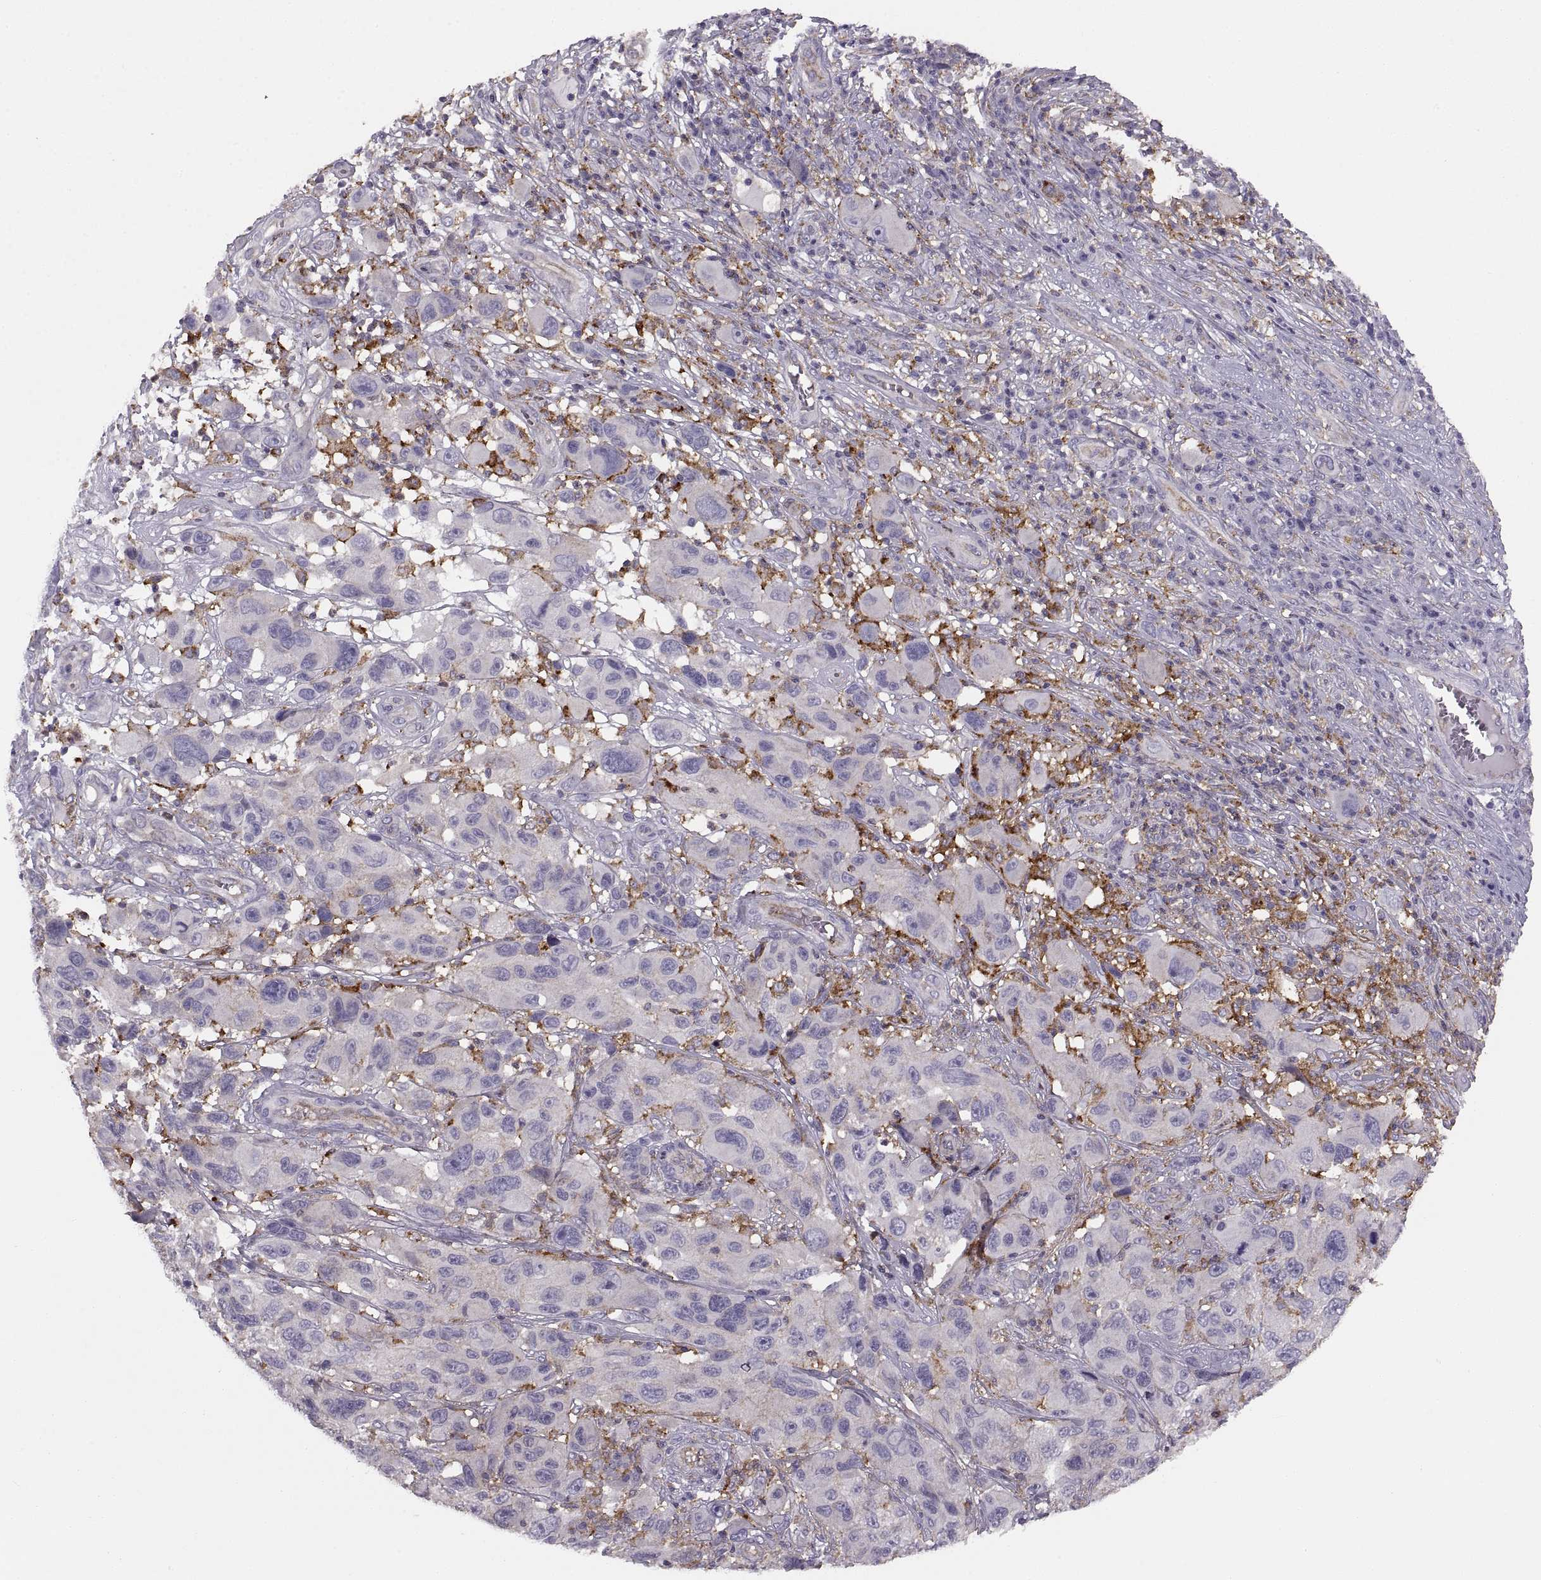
{"staining": {"intensity": "negative", "quantity": "none", "location": "none"}, "tissue": "melanoma", "cell_type": "Tumor cells", "image_type": "cancer", "snomed": [{"axis": "morphology", "description": "Malignant melanoma, NOS"}, {"axis": "topography", "description": "Skin"}], "caption": "Human malignant melanoma stained for a protein using immunohistochemistry demonstrates no positivity in tumor cells.", "gene": "RALB", "patient": {"sex": "male", "age": 53}}